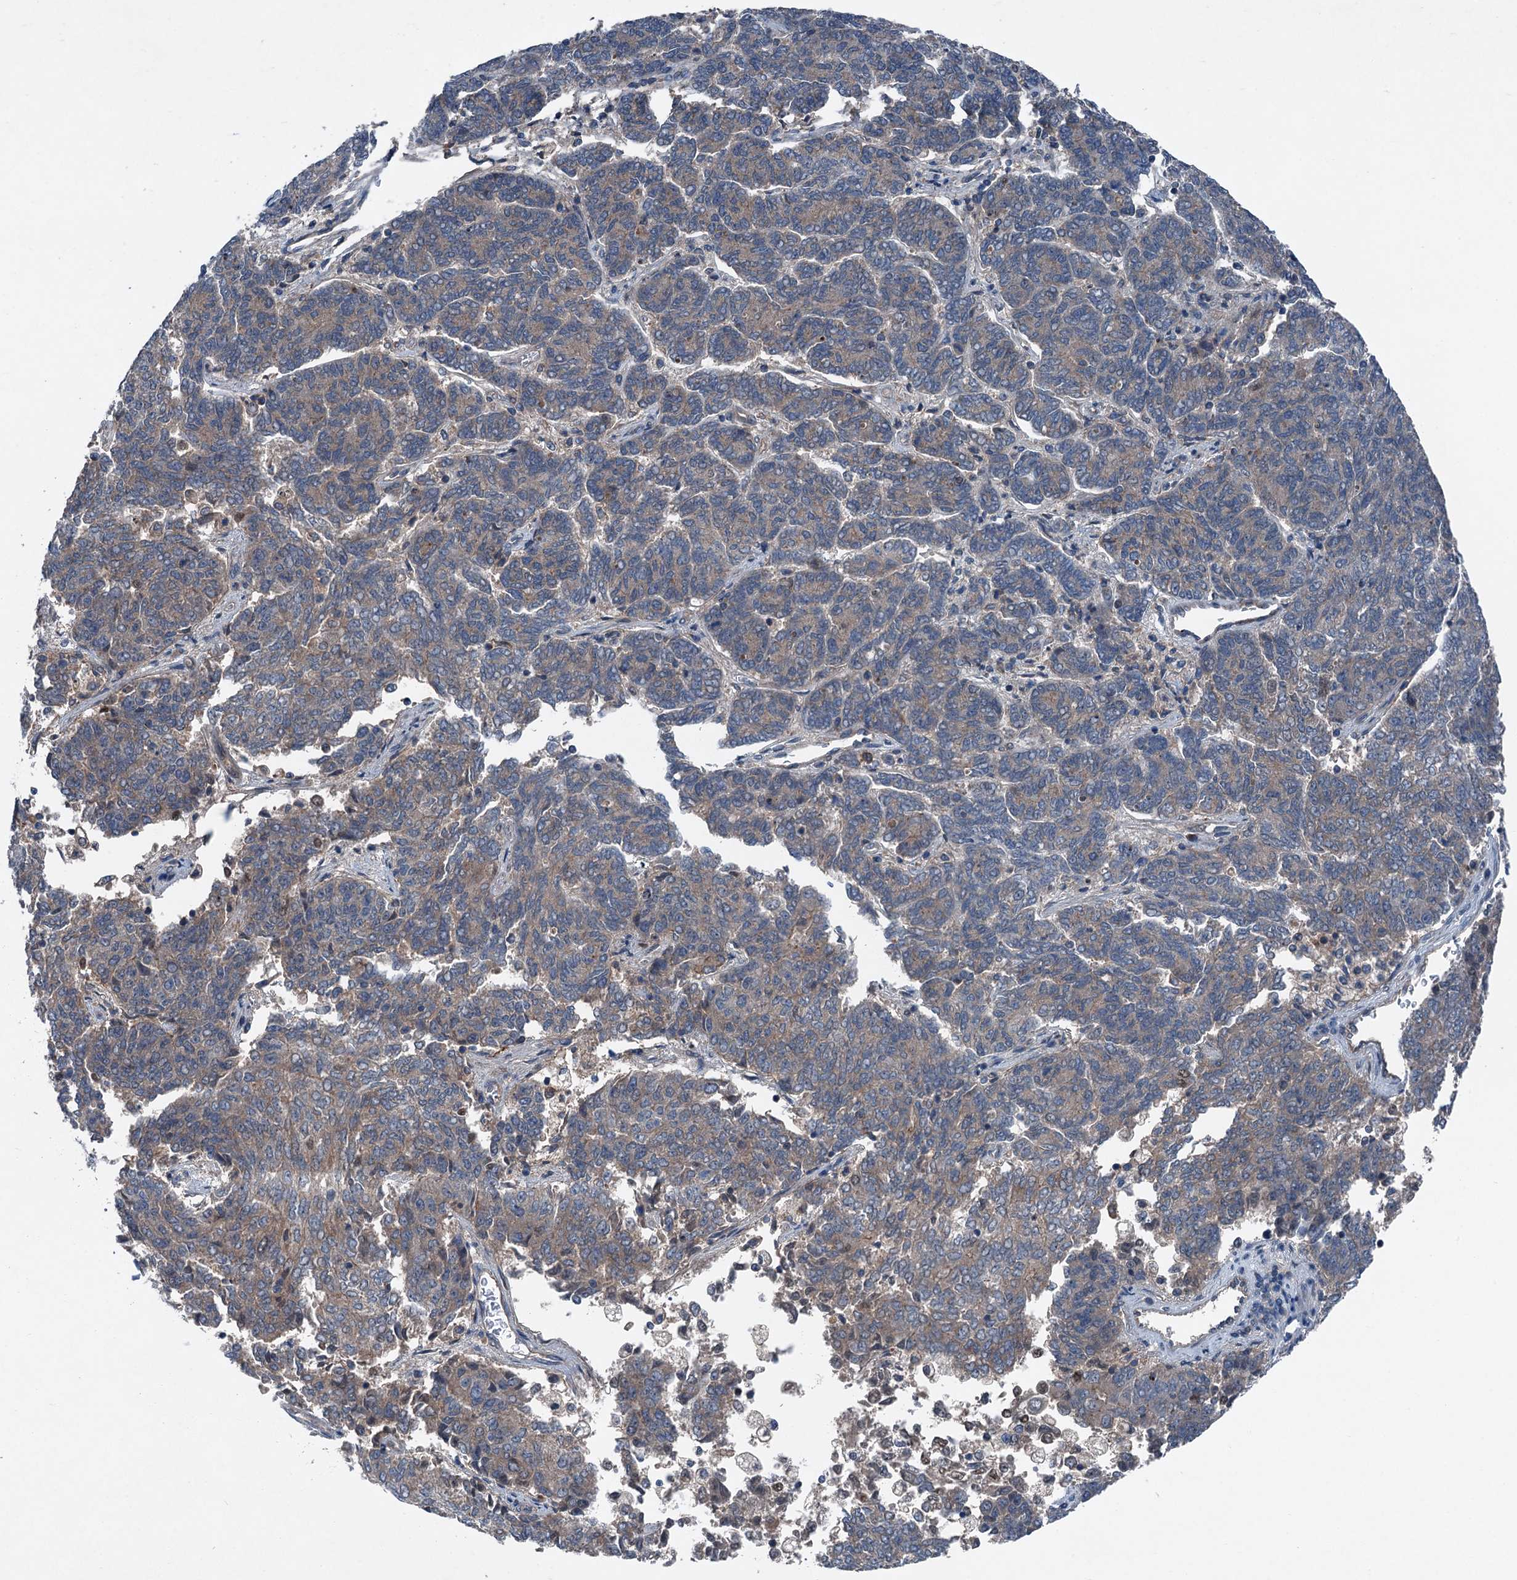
{"staining": {"intensity": "moderate", "quantity": ">75%", "location": "cytoplasmic/membranous"}, "tissue": "endometrial cancer", "cell_type": "Tumor cells", "image_type": "cancer", "snomed": [{"axis": "morphology", "description": "Adenocarcinoma, NOS"}, {"axis": "topography", "description": "Endometrium"}], "caption": "Immunohistochemical staining of human adenocarcinoma (endometrial) shows medium levels of moderate cytoplasmic/membranous staining in approximately >75% of tumor cells. (DAB IHC, brown staining for protein, blue staining for nuclei).", "gene": "SLC2A10", "patient": {"sex": "female", "age": 80}}